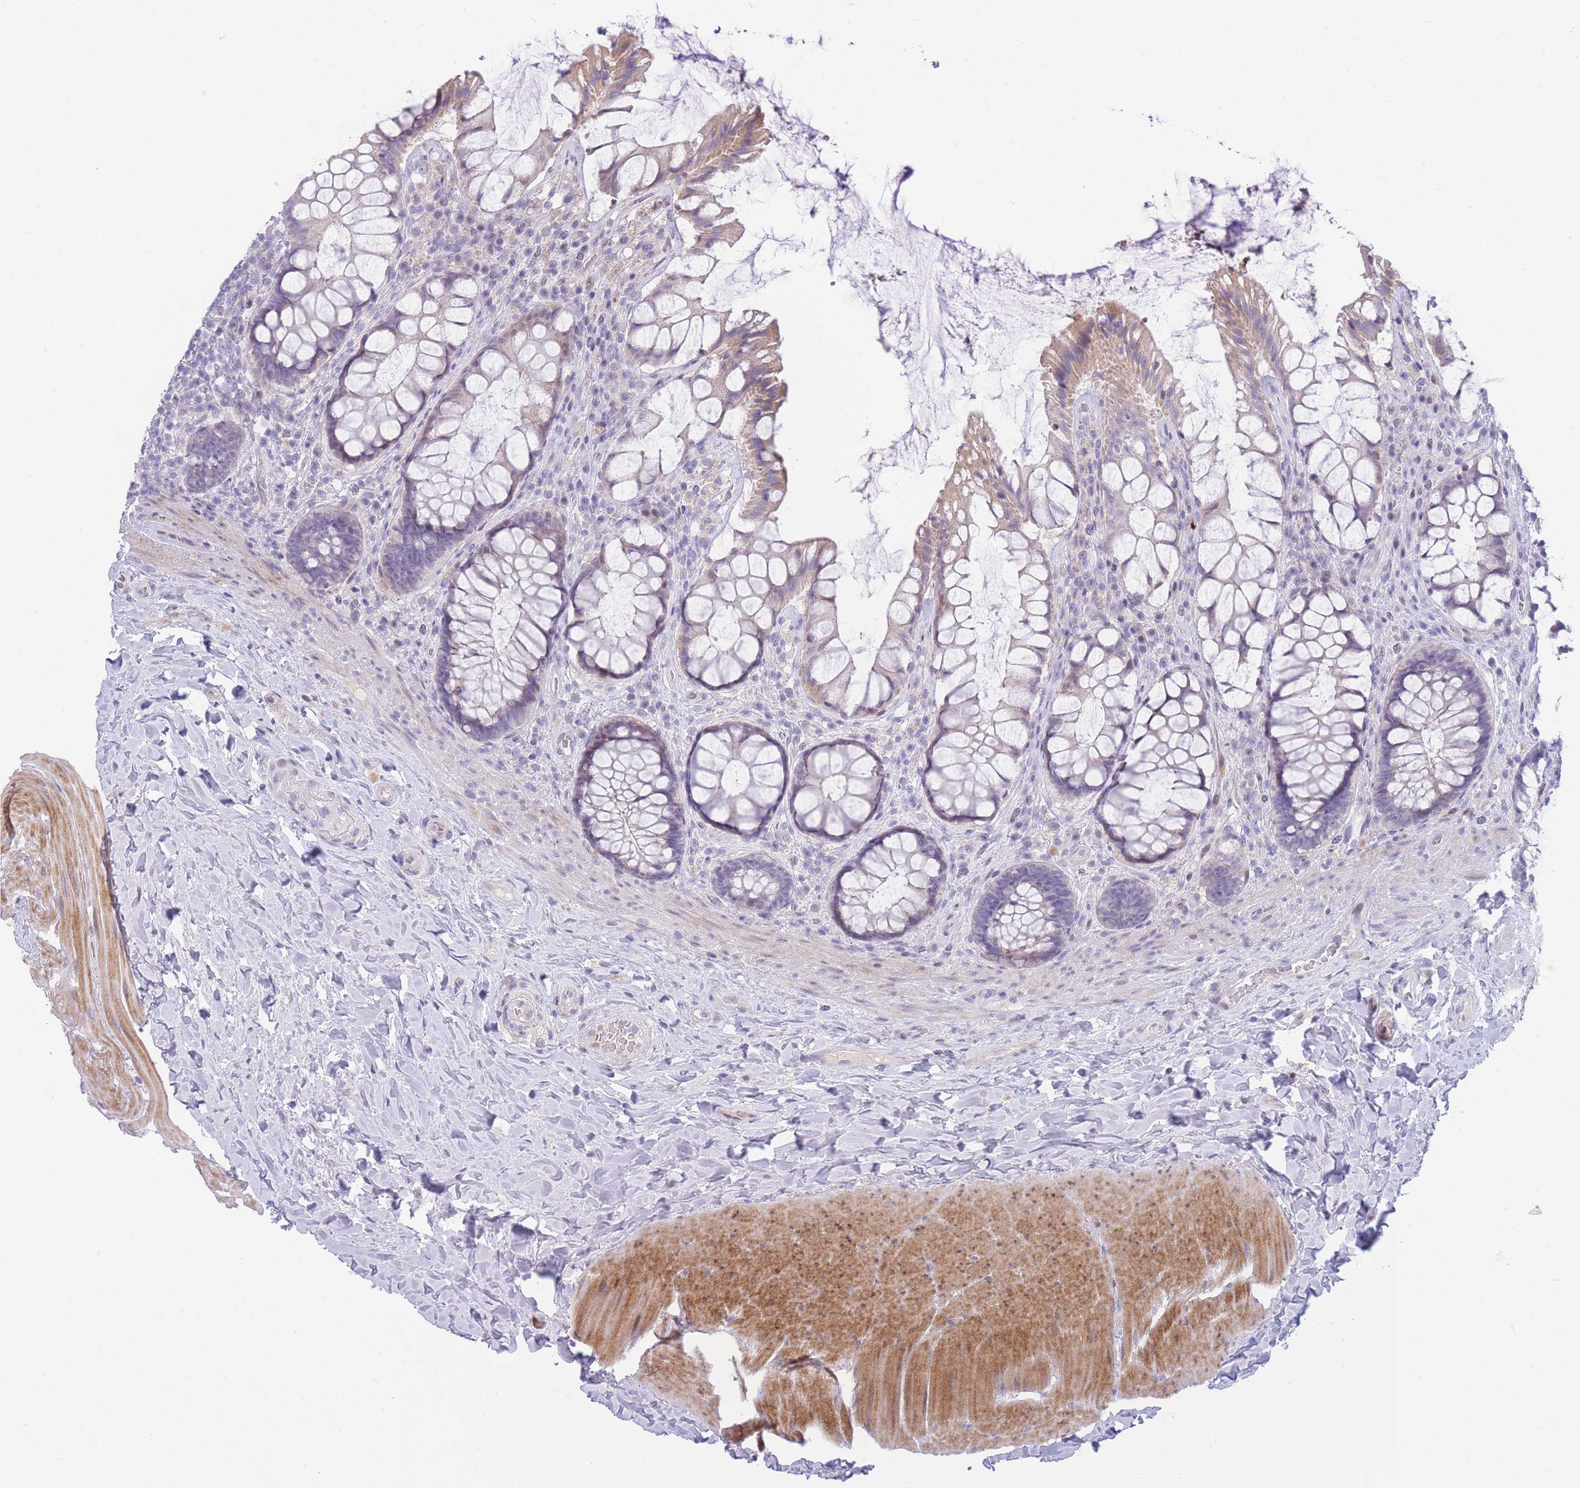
{"staining": {"intensity": "weak", "quantity": "<25%", "location": "cytoplasmic/membranous"}, "tissue": "rectum", "cell_type": "Glandular cells", "image_type": "normal", "snomed": [{"axis": "morphology", "description": "Normal tissue, NOS"}, {"axis": "topography", "description": "Rectum"}], "caption": "A high-resolution micrograph shows immunohistochemistry (IHC) staining of normal rectum, which demonstrates no significant positivity in glandular cells.", "gene": "SHCBP1", "patient": {"sex": "female", "age": 58}}